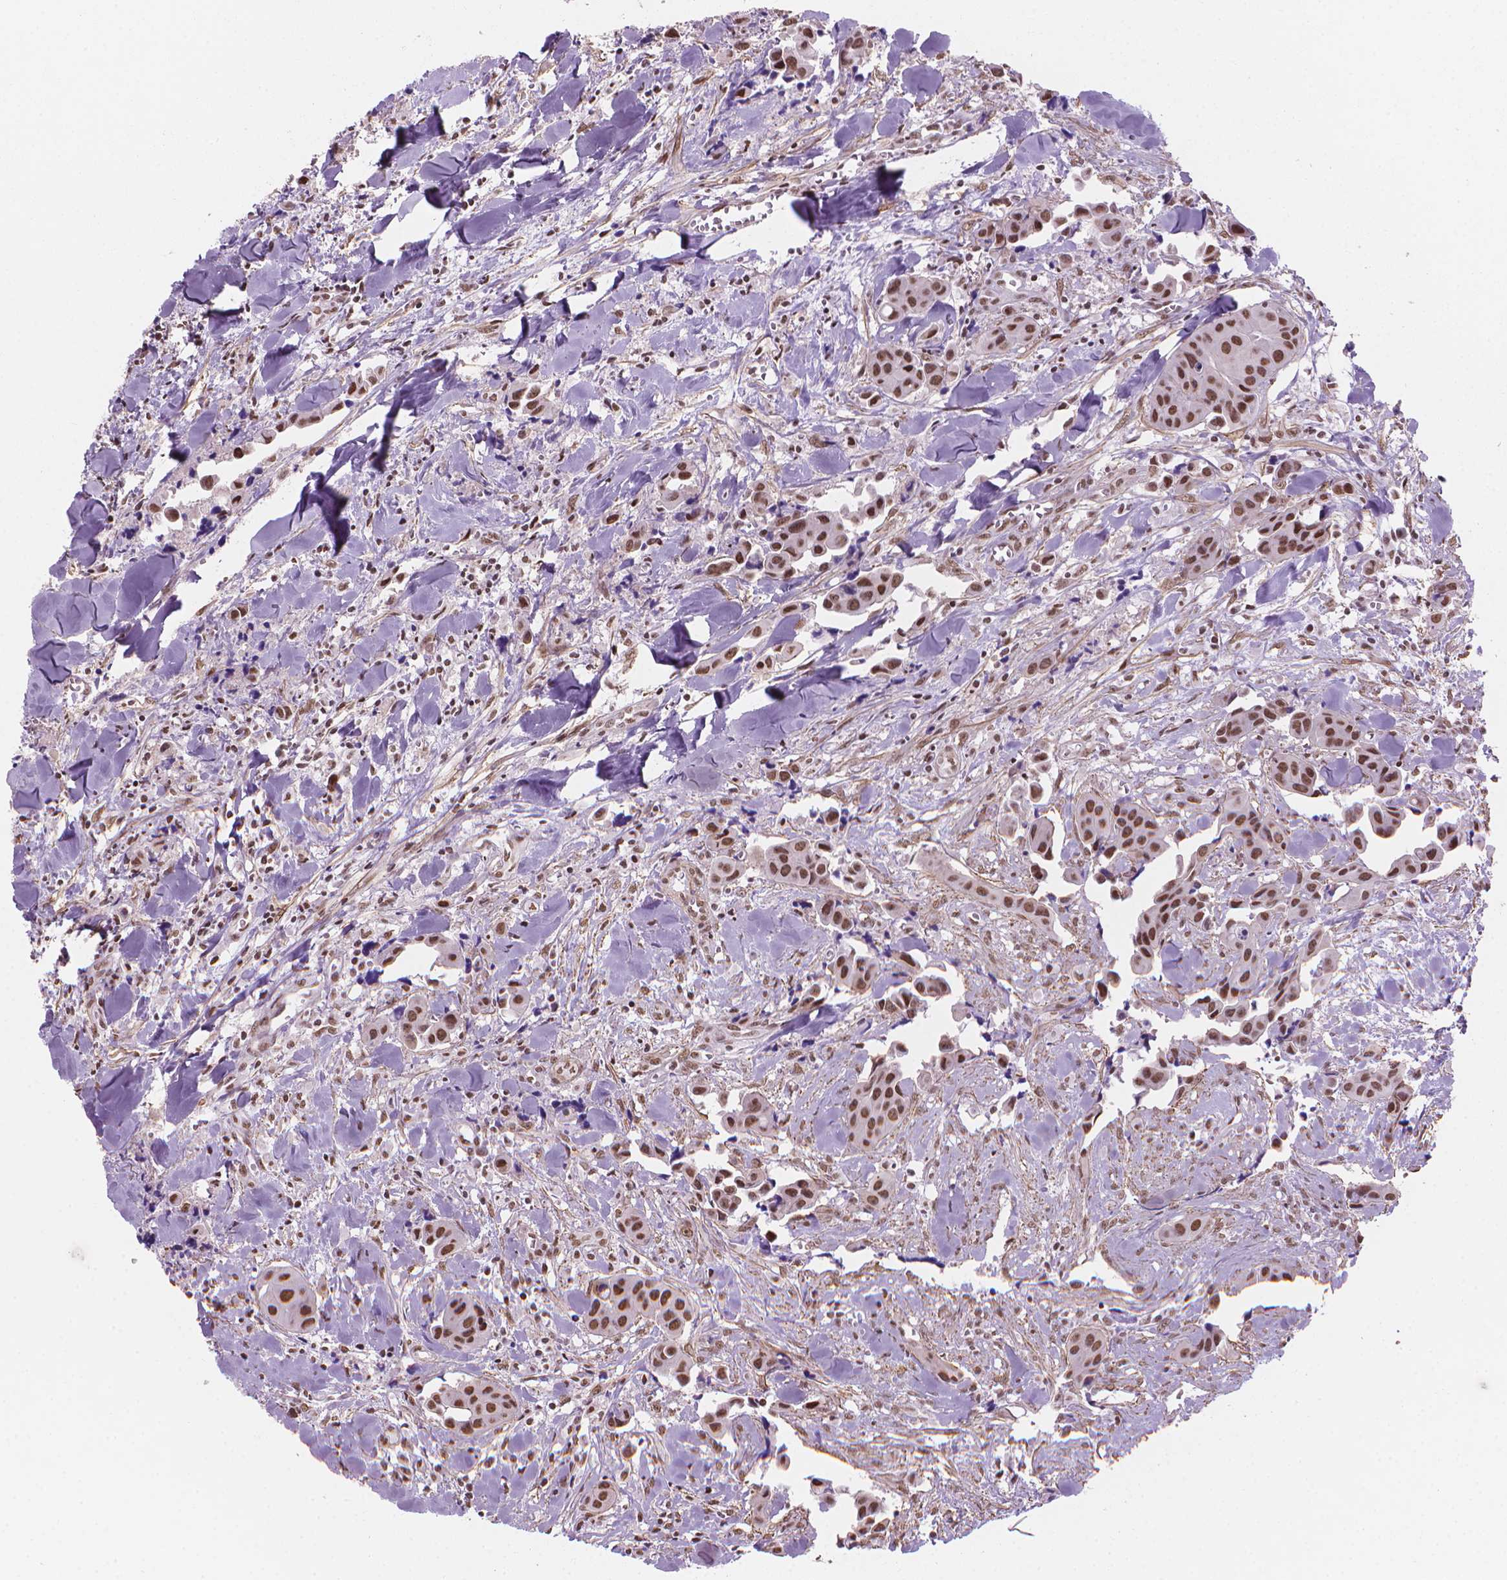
{"staining": {"intensity": "moderate", "quantity": ">75%", "location": "nuclear"}, "tissue": "head and neck cancer", "cell_type": "Tumor cells", "image_type": "cancer", "snomed": [{"axis": "morphology", "description": "Adenocarcinoma, NOS"}, {"axis": "topography", "description": "Head-Neck"}], "caption": "Protein staining of head and neck adenocarcinoma tissue demonstrates moderate nuclear staining in about >75% of tumor cells.", "gene": "HOXD4", "patient": {"sex": "male", "age": 76}}